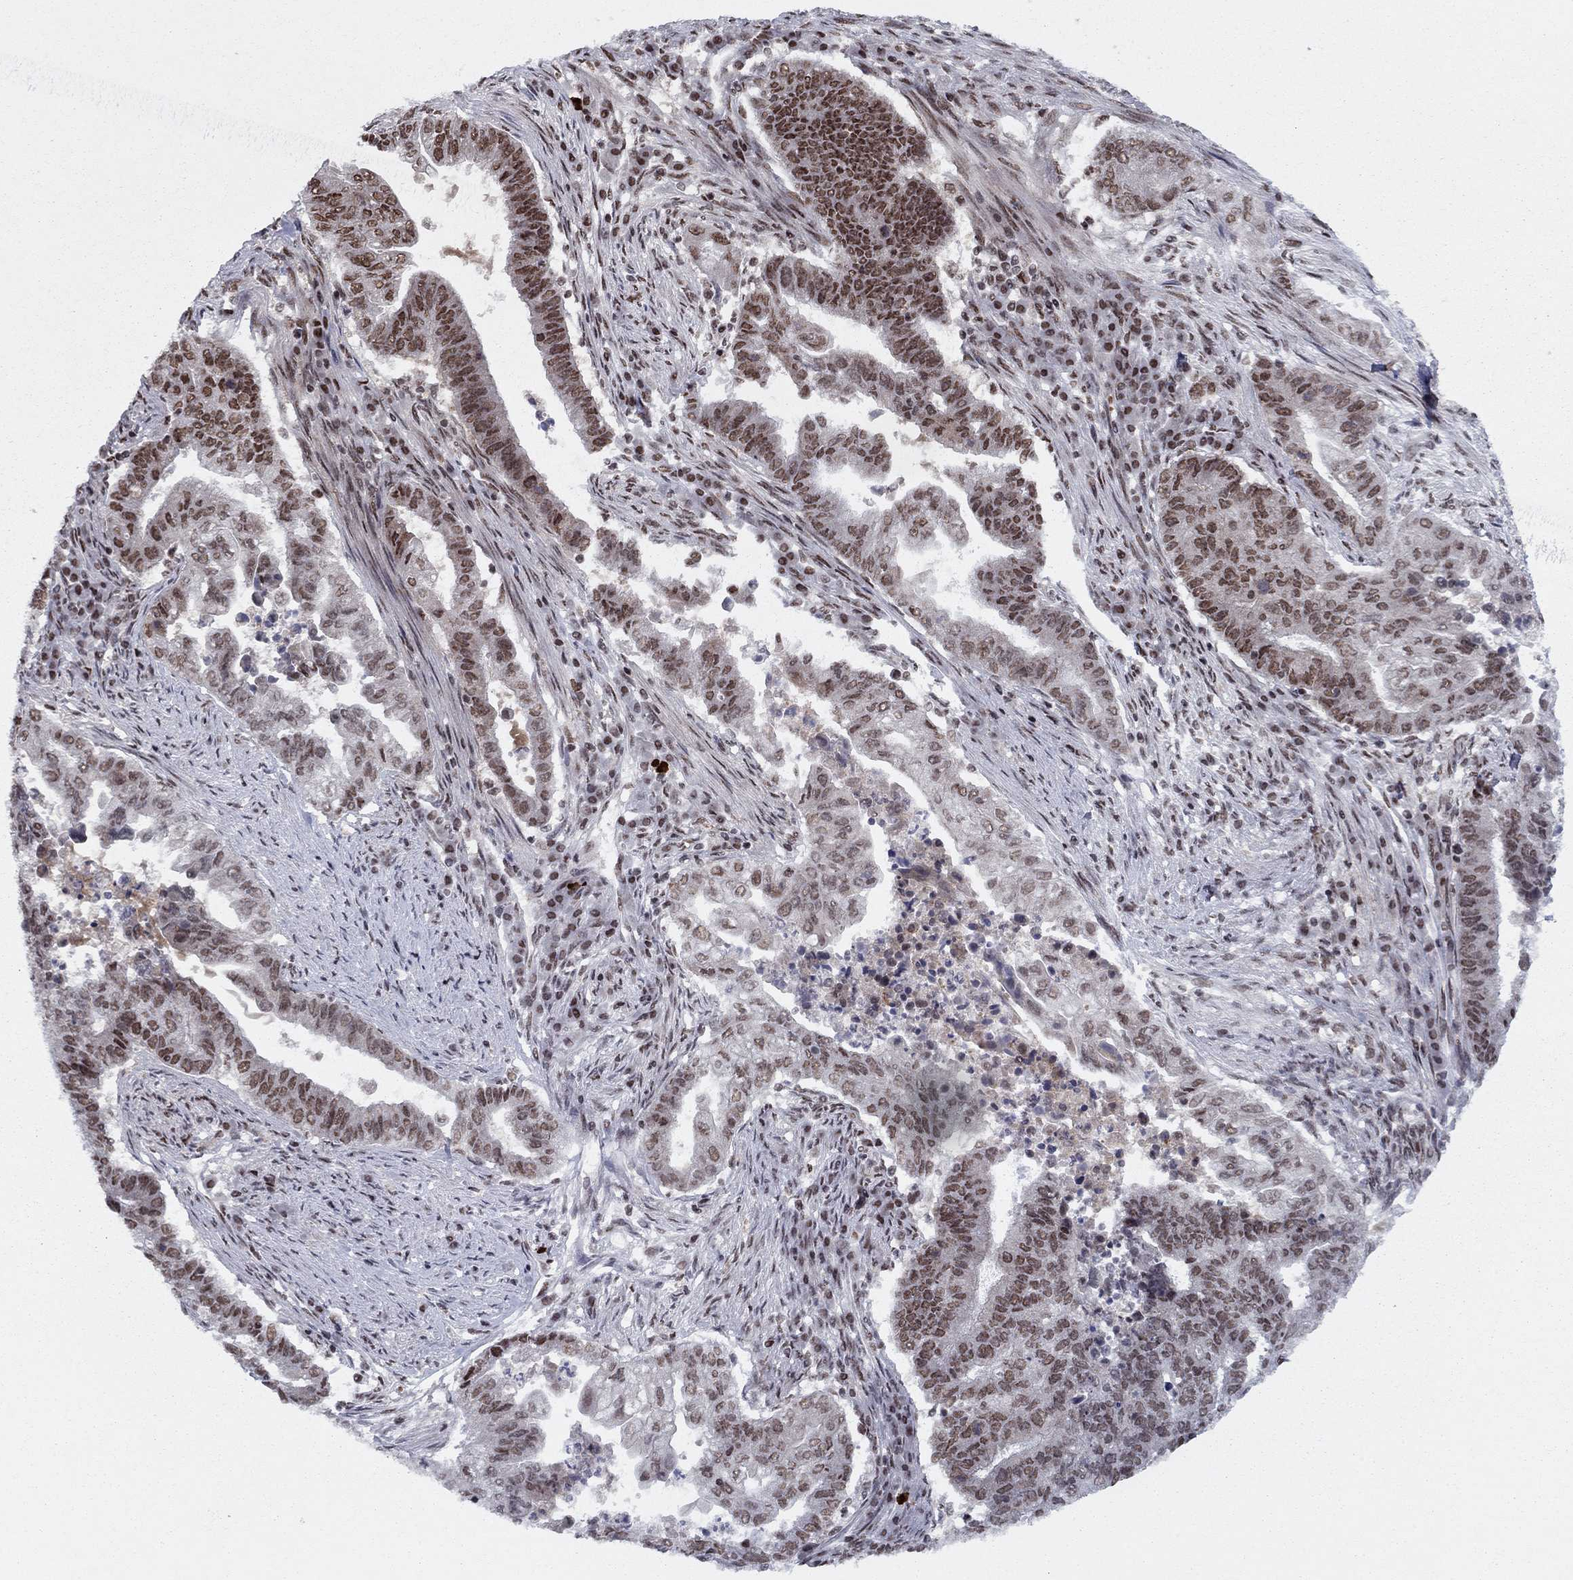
{"staining": {"intensity": "strong", "quantity": "<25%", "location": "nuclear"}, "tissue": "endometrial cancer", "cell_type": "Tumor cells", "image_type": "cancer", "snomed": [{"axis": "morphology", "description": "Adenocarcinoma, NOS"}, {"axis": "topography", "description": "Uterus"}, {"axis": "topography", "description": "Endometrium"}], "caption": "Strong nuclear expression for a protein is identified in approximately <25% of tumor cells of adenocarcinoma (endometrial) using immunohistochemistry (IHC).", "gene": "USP54", "patient": {"sex": "female", "age": 54}}